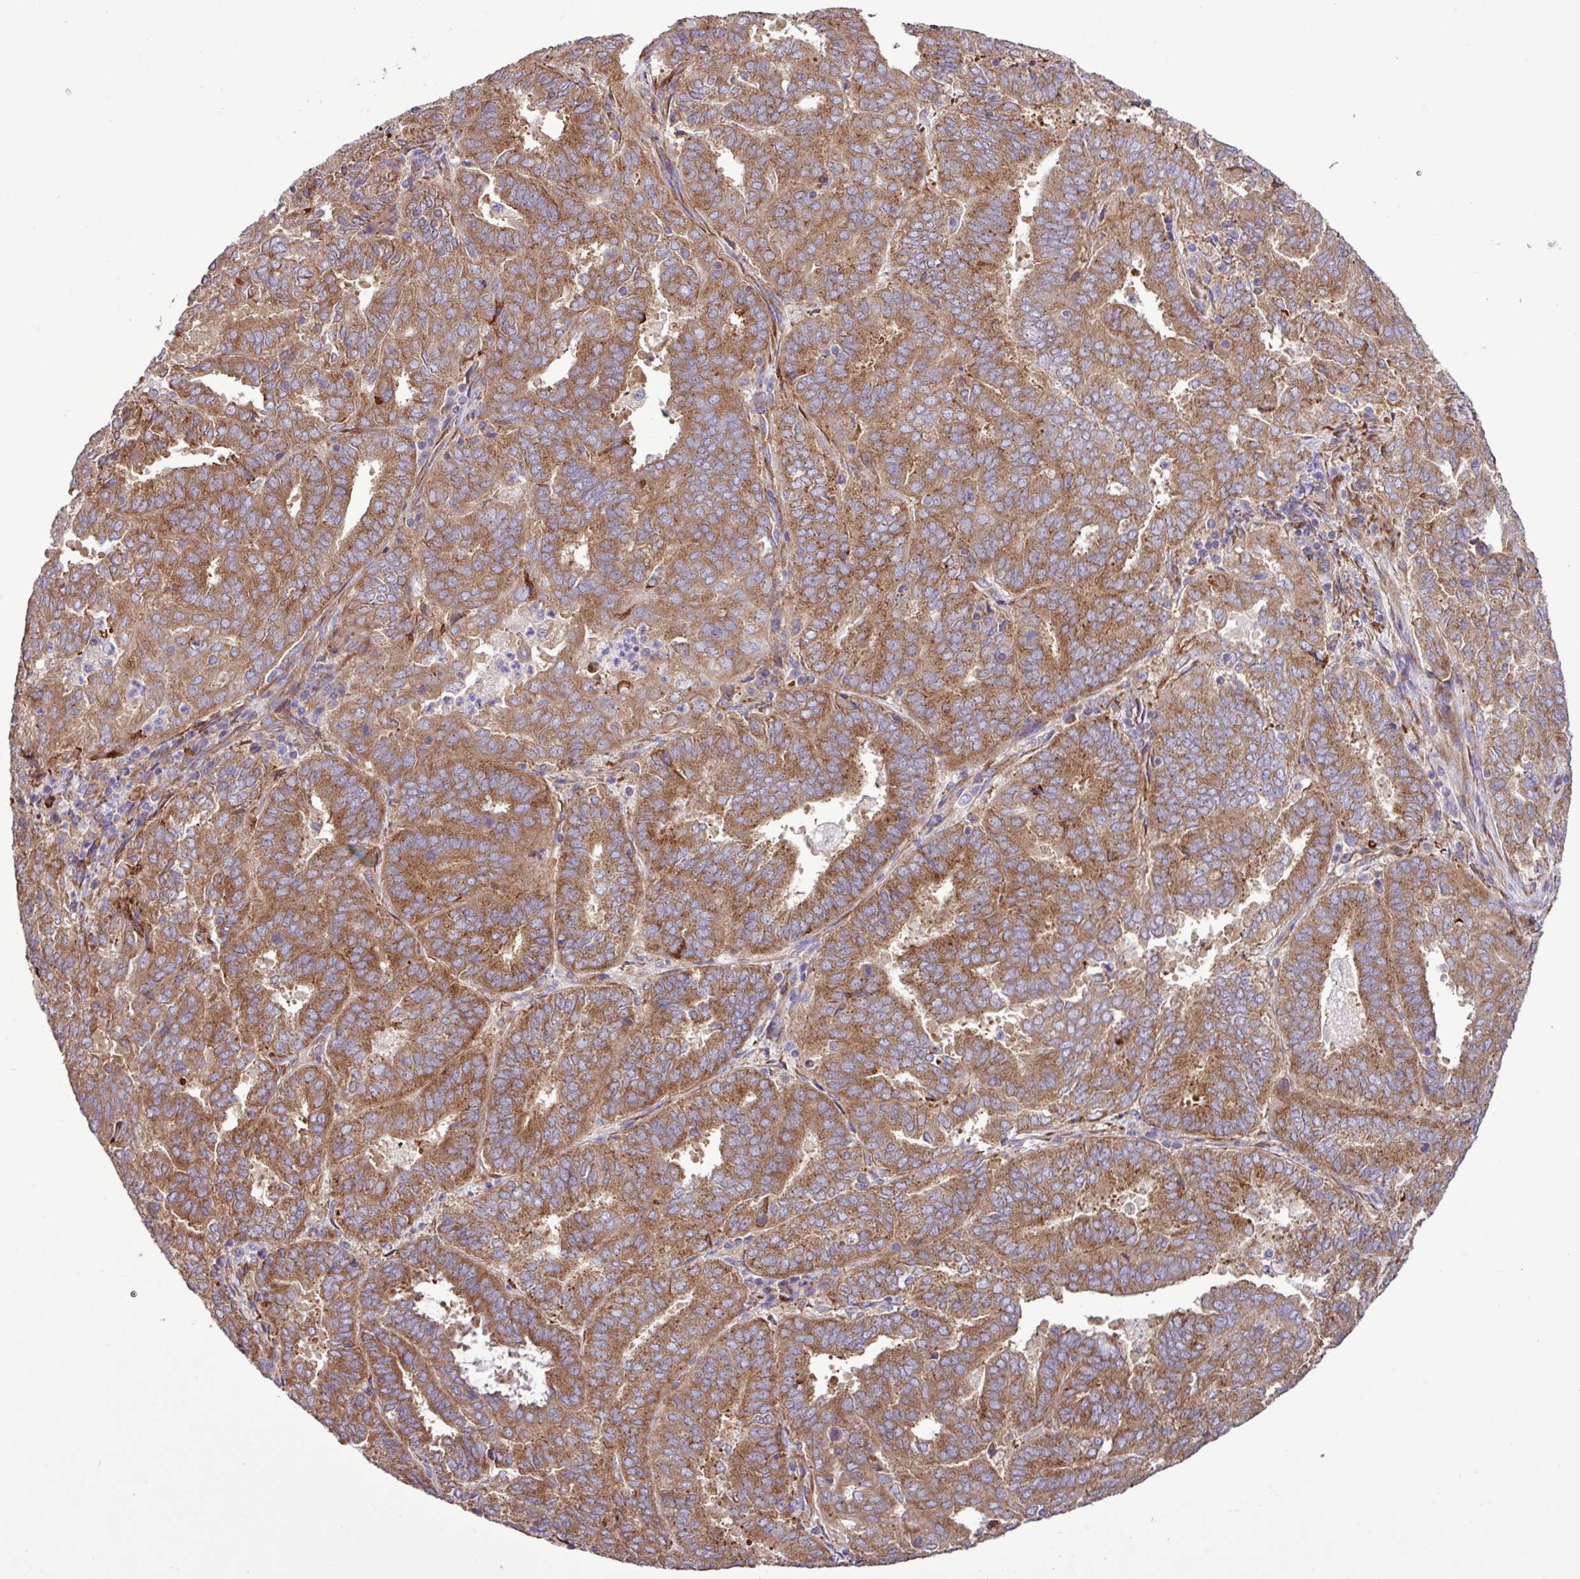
{"staining": {"intensity": "moderate", "quantity": ">75%", "location": "cytoplasmic/membranous"}, "tissue": "endometrial cancer", "cell_type": "Tumor cells", "image_type": "cancer", "snomed": [{"axis": "morphology", "description": "Adenocarcinoma, NOS"}, {"axis": "topography", "description": "Endometrium"}], "caption": "DAB immunohistochemical staining of human adenocarcinoma (endometrial) shows moderate cytoplasmic/membranous protein expression in about >75% of tumor cells. The protein of interest is stained brown, and the nuclei are stained in blue (DAB IHC with brightfield microscopy, high magnification).", "gene": "RPL13", "patient": {"sex": "female", "age": 72}}